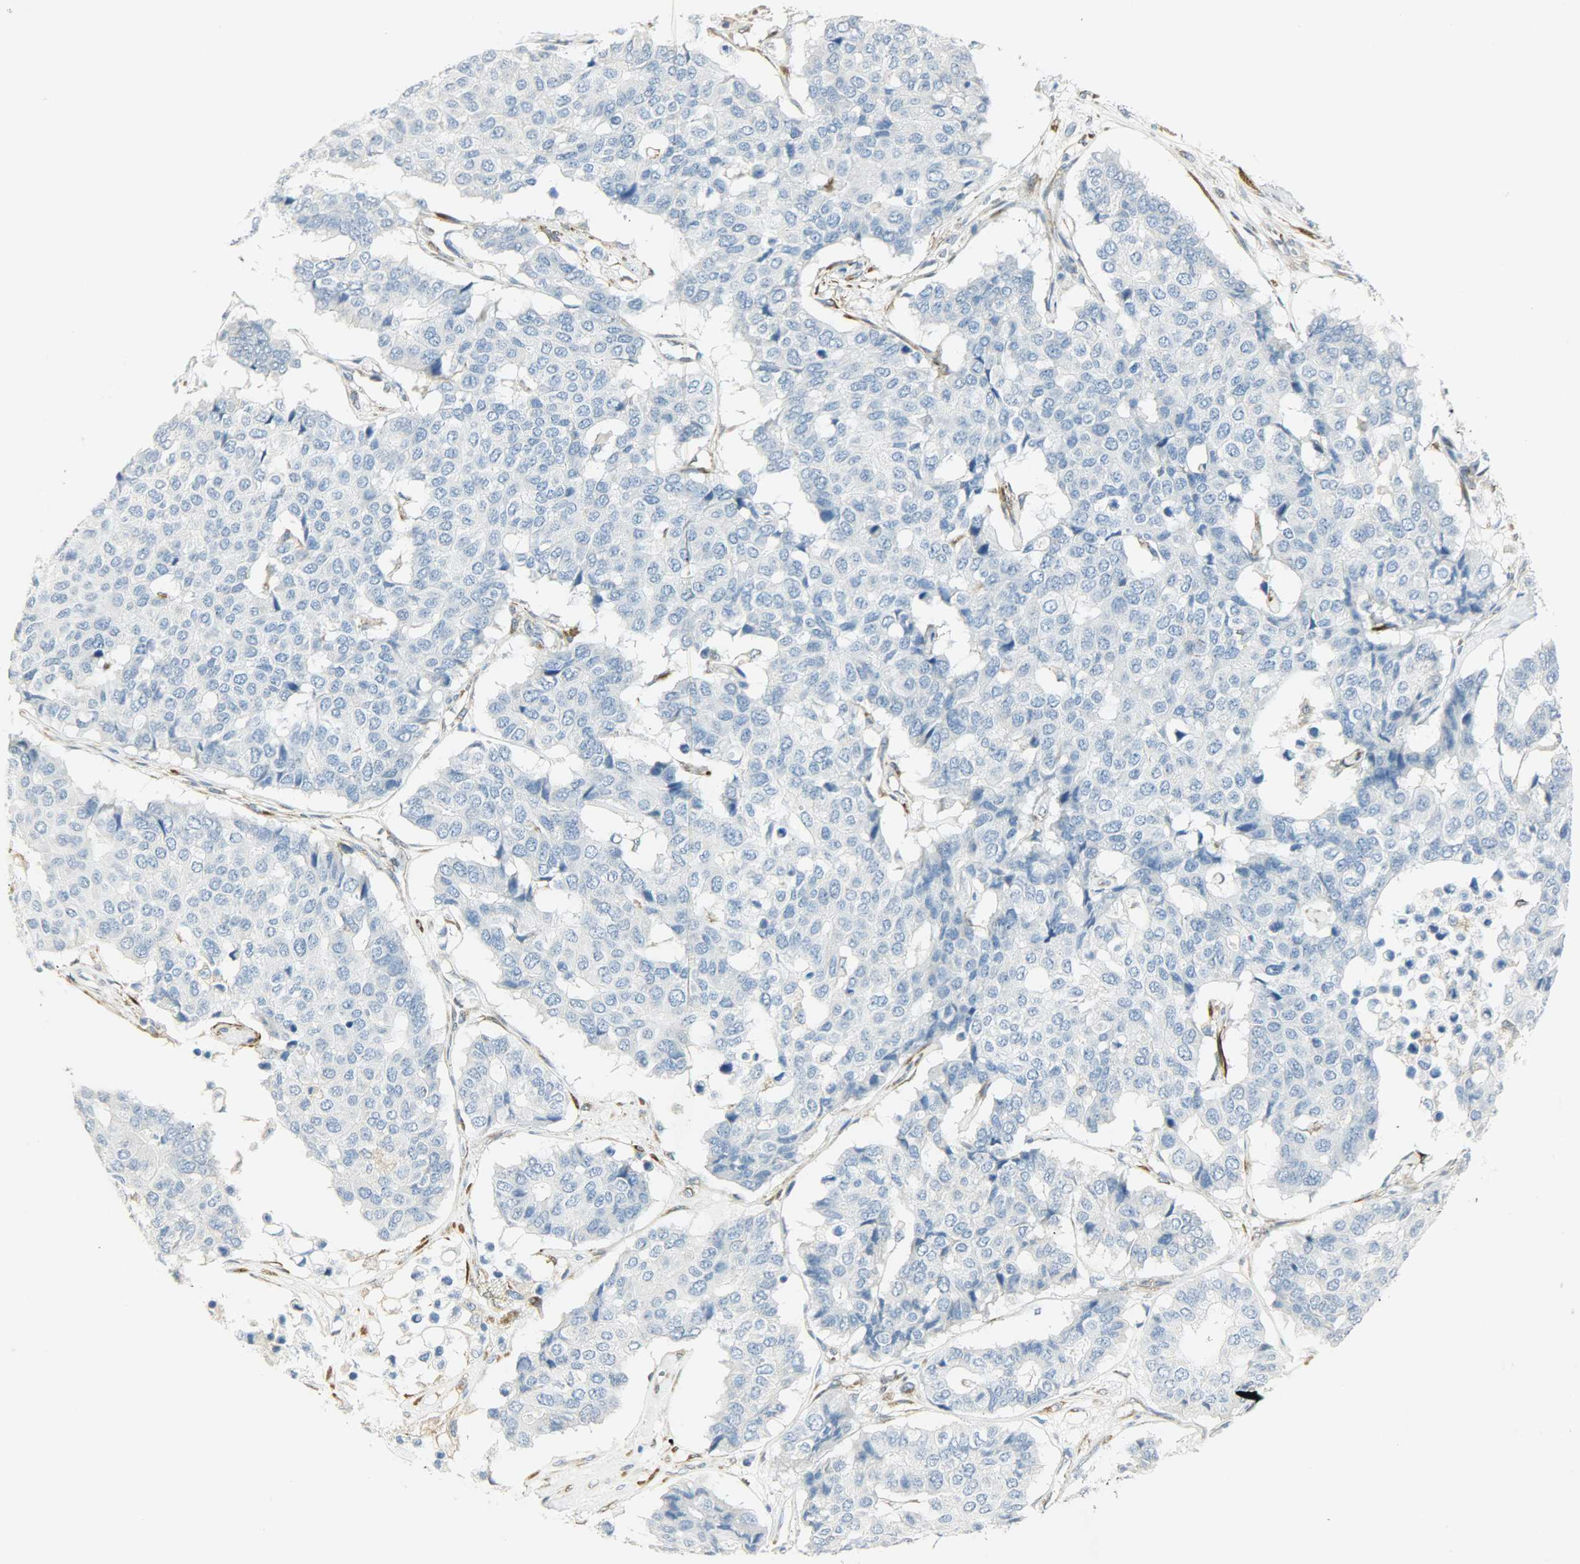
{"staining": {"intensity": "negative", "quantity": "none", "location": "none"}, "tissue": "pancreatic cancer", "cell_type": "Tumor cells", "image_type": "cancer", "snomed": [{"axis": "morphology", "description": "Adenocarcinoma, NOS"}, {"axis": "topography", "description": "Pancreas"}], "caption": "Immunohistochemistry micrograph of pancreatic cancer (adenocarcinoma) stained for a protein (brown), which exhibits no positivity in tumor cells.", "gene": "PKD2", "patient": {"sex": "male", "age": 50}}